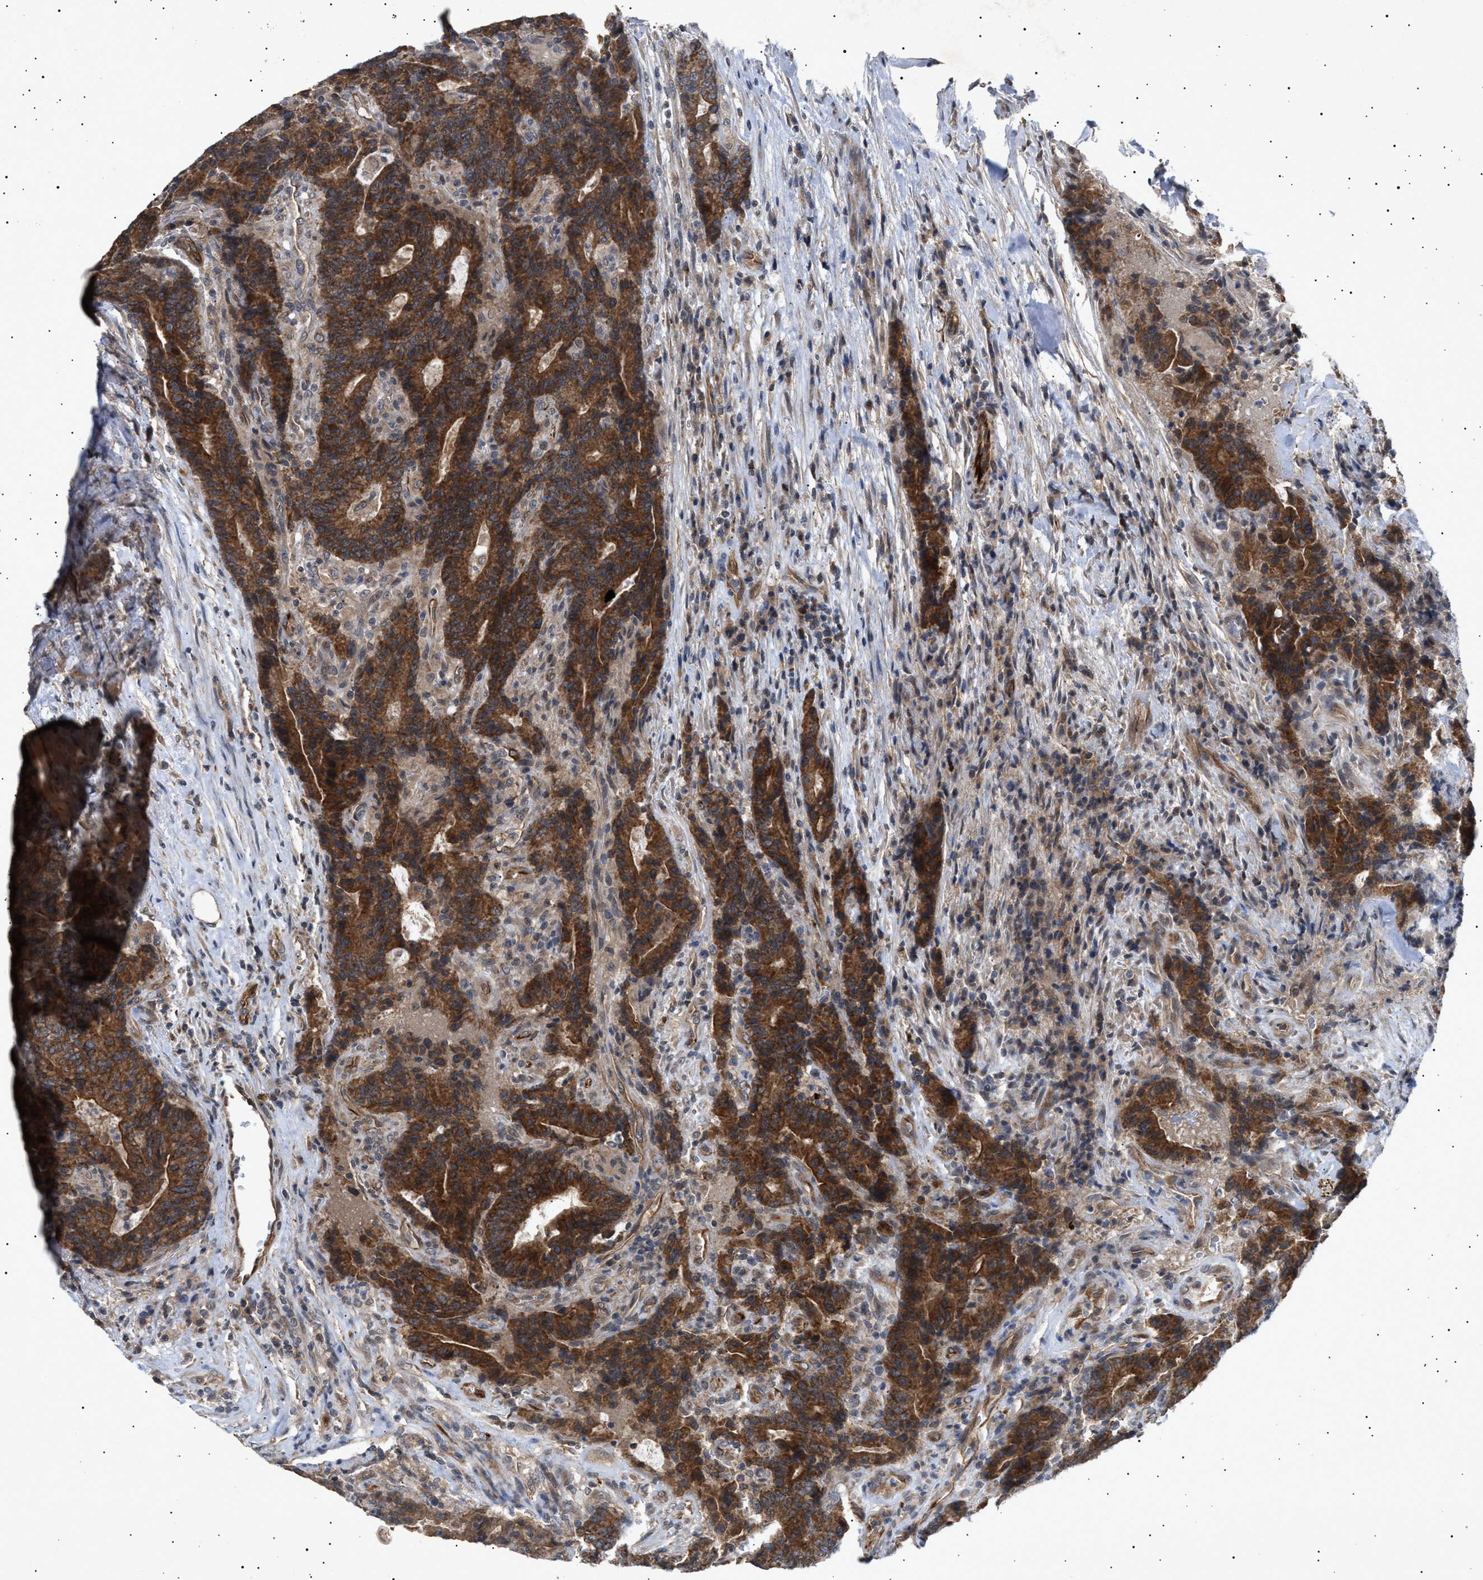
{"staining": {"intensity": "strong", "quantity": "25%-75%", "location": "cytoplasmic/membranous"}, "tissue": "colorectal cancer", "cell_type": "Tumor cells", "image_type": "cancer", "snomed": [{"axis": "morphology", "description": "Normal tissue, NOS"}, {"axis": "morphology", "description": "Adenocarcinoma, NOS"}, {"axis": "topography", "description": "Colon"}], "caption": "Immunohistochemistry (IHC) image of neoplastic tissue: human colorectal cancer (adenocarcinoma) stained using immunohistochemistry (IHC) demonstrates high levels of strong protein expression localized specifically in the cytoplasmic/membranous of tumor cells, appearing as a cytoplasmic/membranous brown color.", "gene": "SIRT5", "patient": {"sex": "female", "age": 75}}